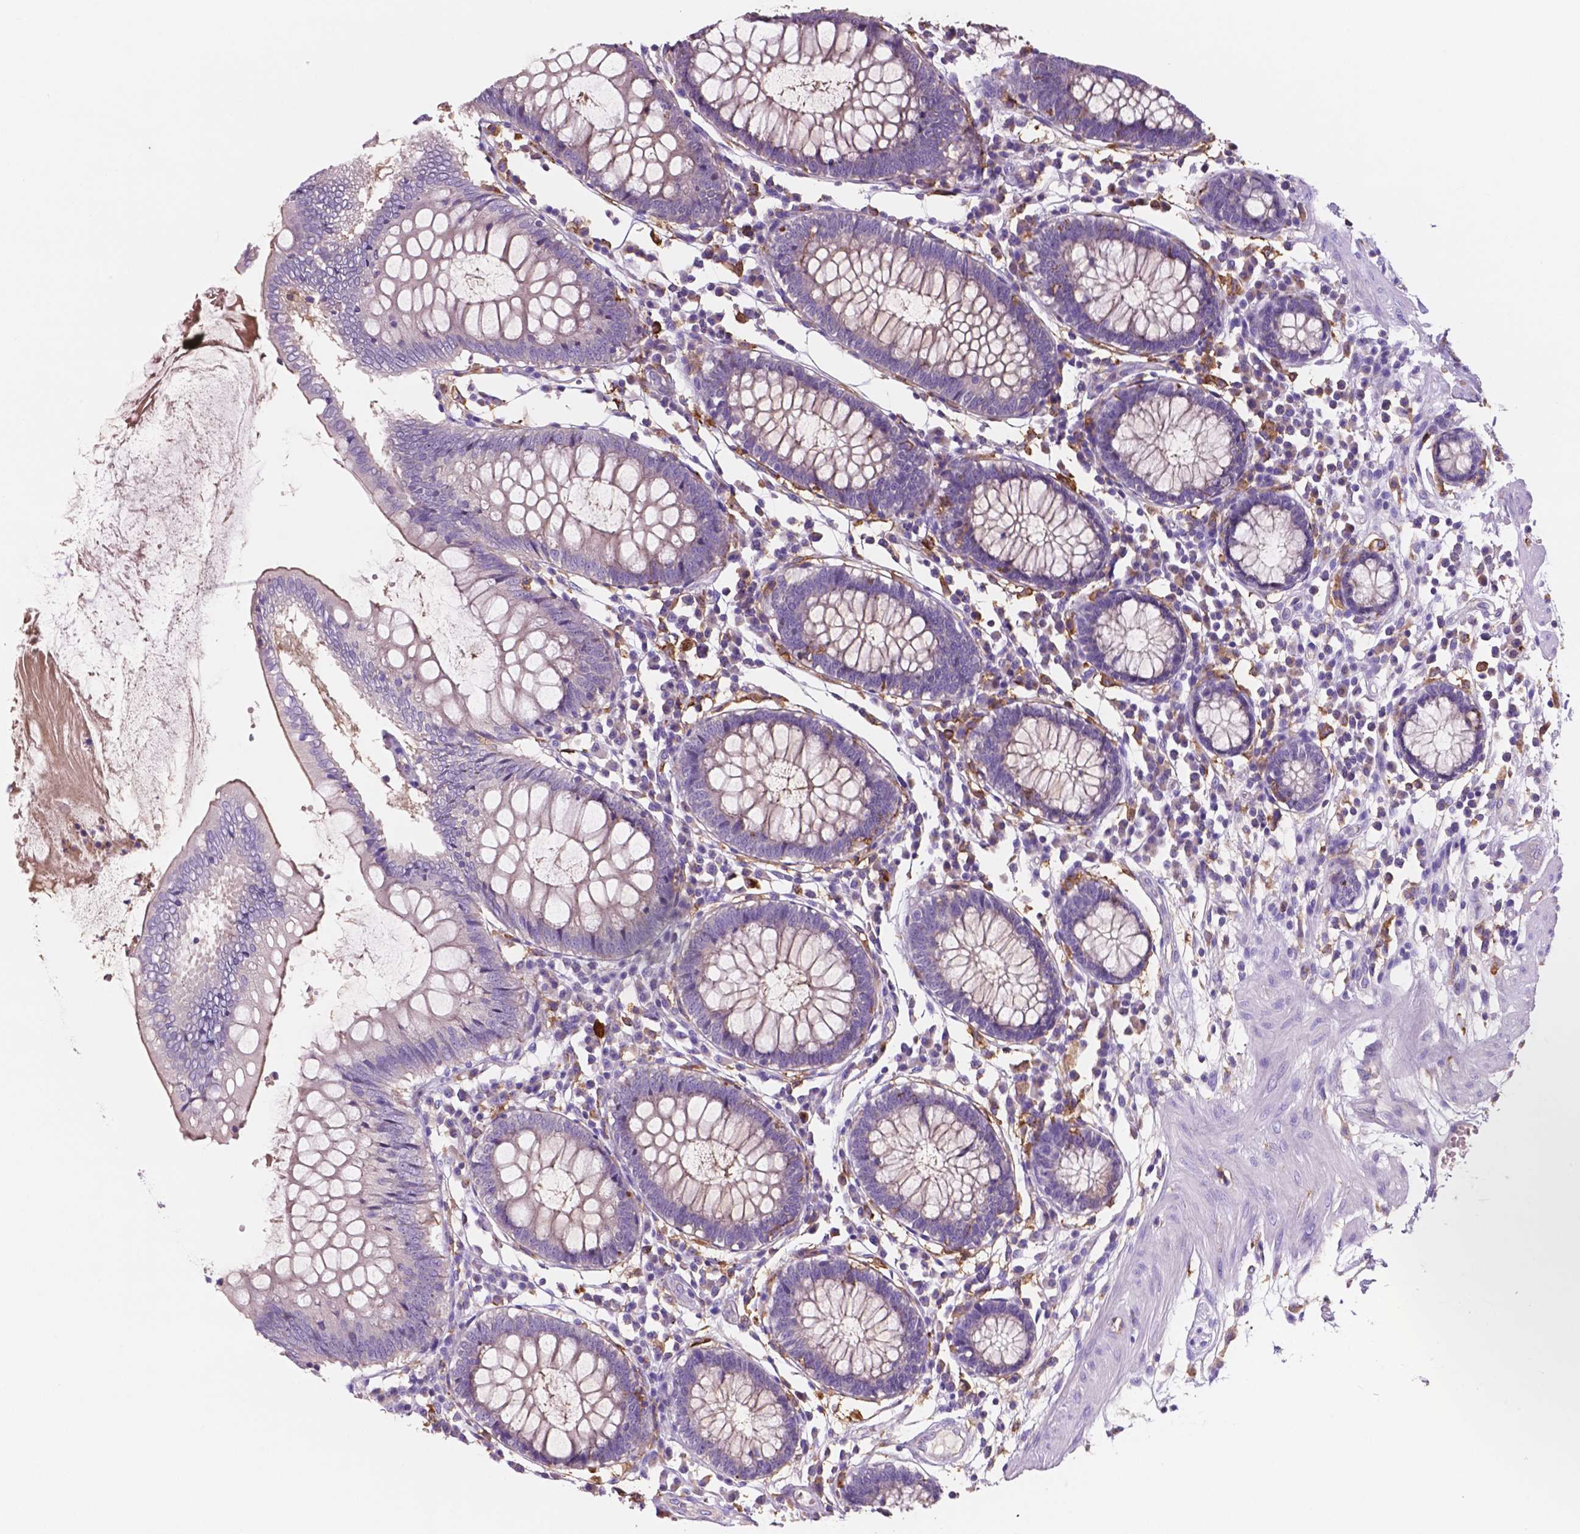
{"staining": {"intensity": "negative", "quantity": "none", "location": "none"}, "tissue": "colon", "cell_type": "Endothelial cells", "image_type": "normal", "snomed": [{"axis": "morphology", "description": "Normal tissue, NOS"}, {"axis": "morphology", "description": "Adenocarcinoma, NOS"}, {"axis": "topography", "description": "Colon"}], "caption": "This is a image of immunohistochemistry staining of normal colon, which shows no expression in endothelial cells. The staining is performed using DAB (3,3'-diaminobenzidine) brown chromogen with nuclei counter-stained in using hematoxylin.", "gene": "MKRN2OS", "patient": {"sex": "male", "age": 83}}